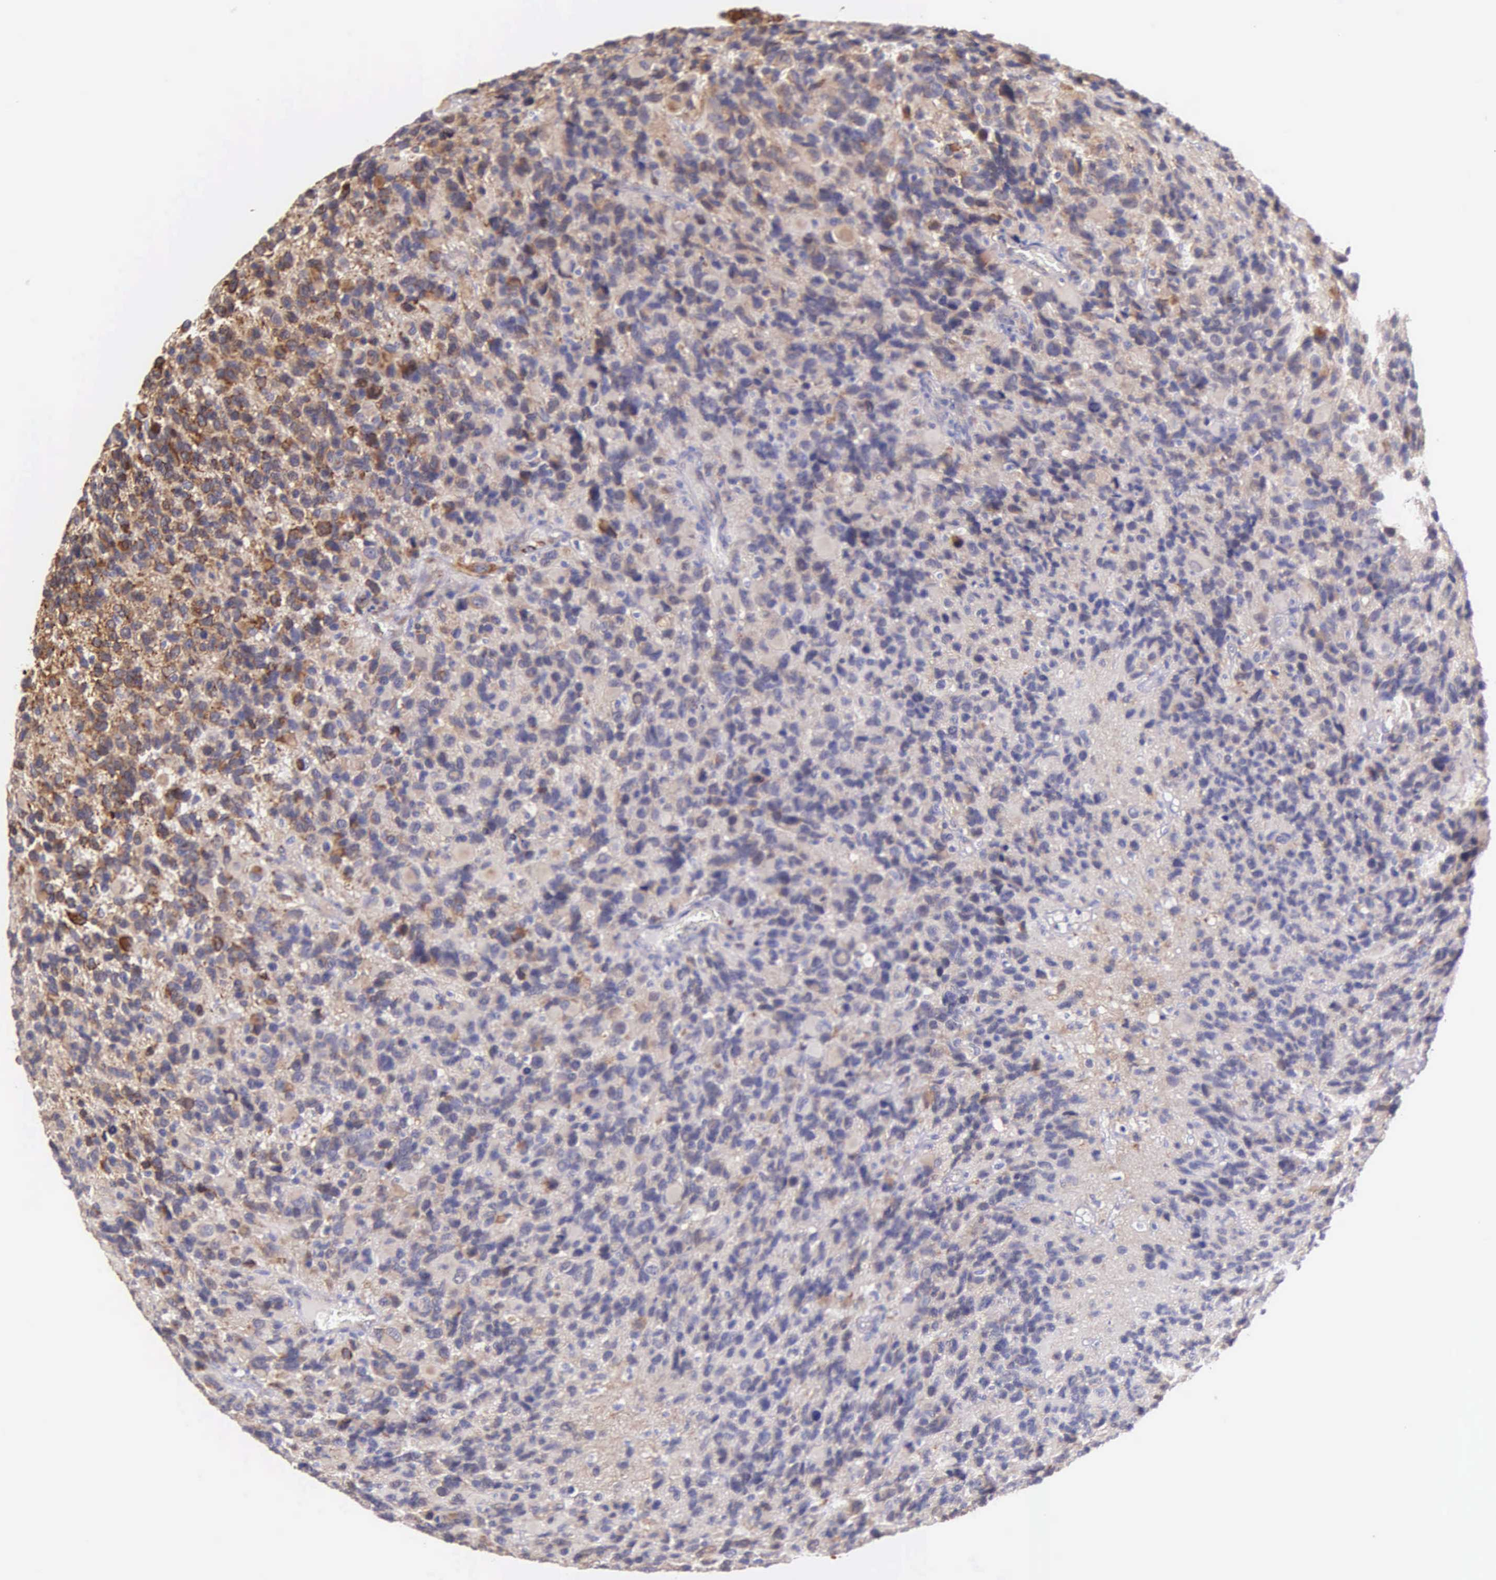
{"staining": {"intensity": "weak", "quantity": "25%-75%", "location": "cytoplasmic/membranous"}, "tissue": "glioma", "cell_type": "Tumor cells", "image_type": "cancer", "snomed": [{"axis": "morphology", "description": "Glioma, malignant, High grade"}, {"axis": "topography", "description": "Brain"}], "caption": "Tumor cells reveal low levels of weak cytoplasmic/membranous positivity in approximately 25%-75% of cells in human glioma.", "gene": "CKAP4", "patient": {"sex": "male", "age": 77}}